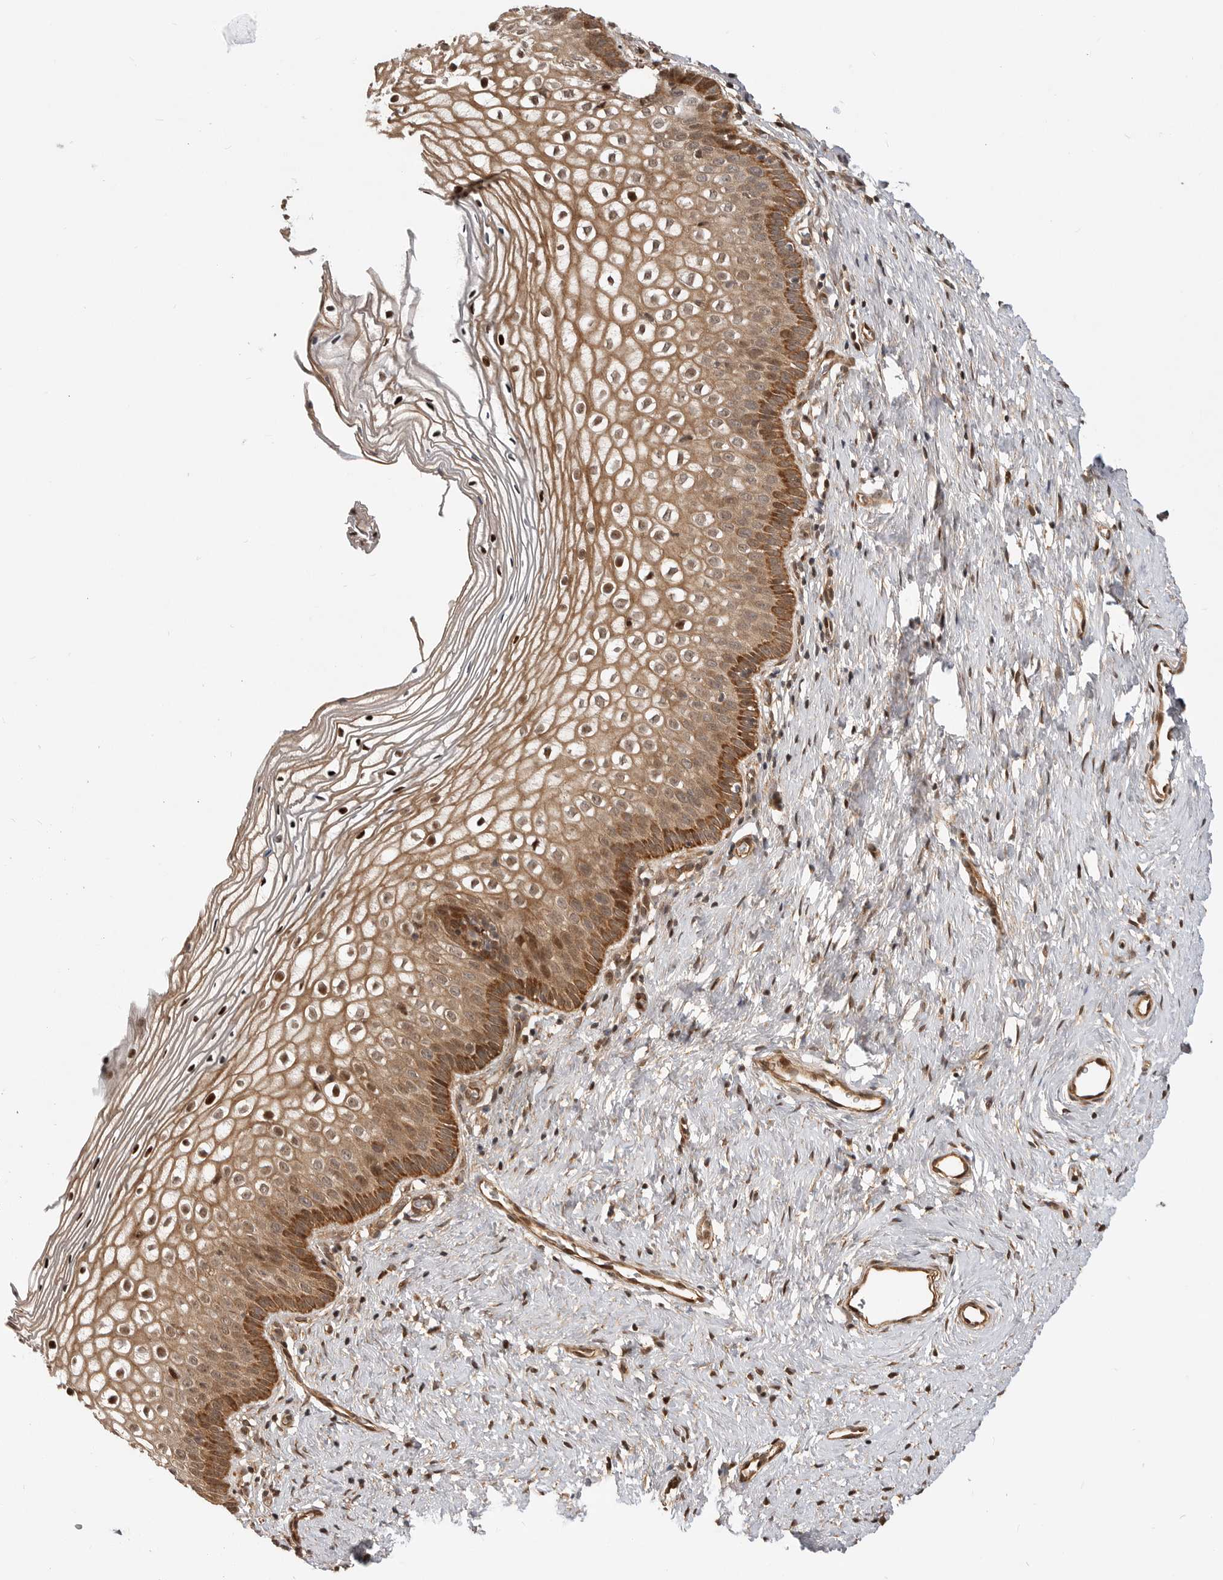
{"staining": {"intensity": "moderate", "quantity": ">75%", "location": "cytoplasmic/membranous,nuclear"}, "tissue": "cervix", "cell_type": "Squamous epithelial cells", "image_type": "normal", "snomed": [{"axis": "morphology", "description": "Normal tissue, NOS"}, {"axis": "topography", "description": "Cervix"}], "caption": "Human cervix stained for a protein (brown) shows moderate cytoplasmic/membranous,nuclear positive staining in approximately >75% of squamous epithelial cells.", "gene": "ADPRS", "patient": {"sex": "female", "age": 27}}